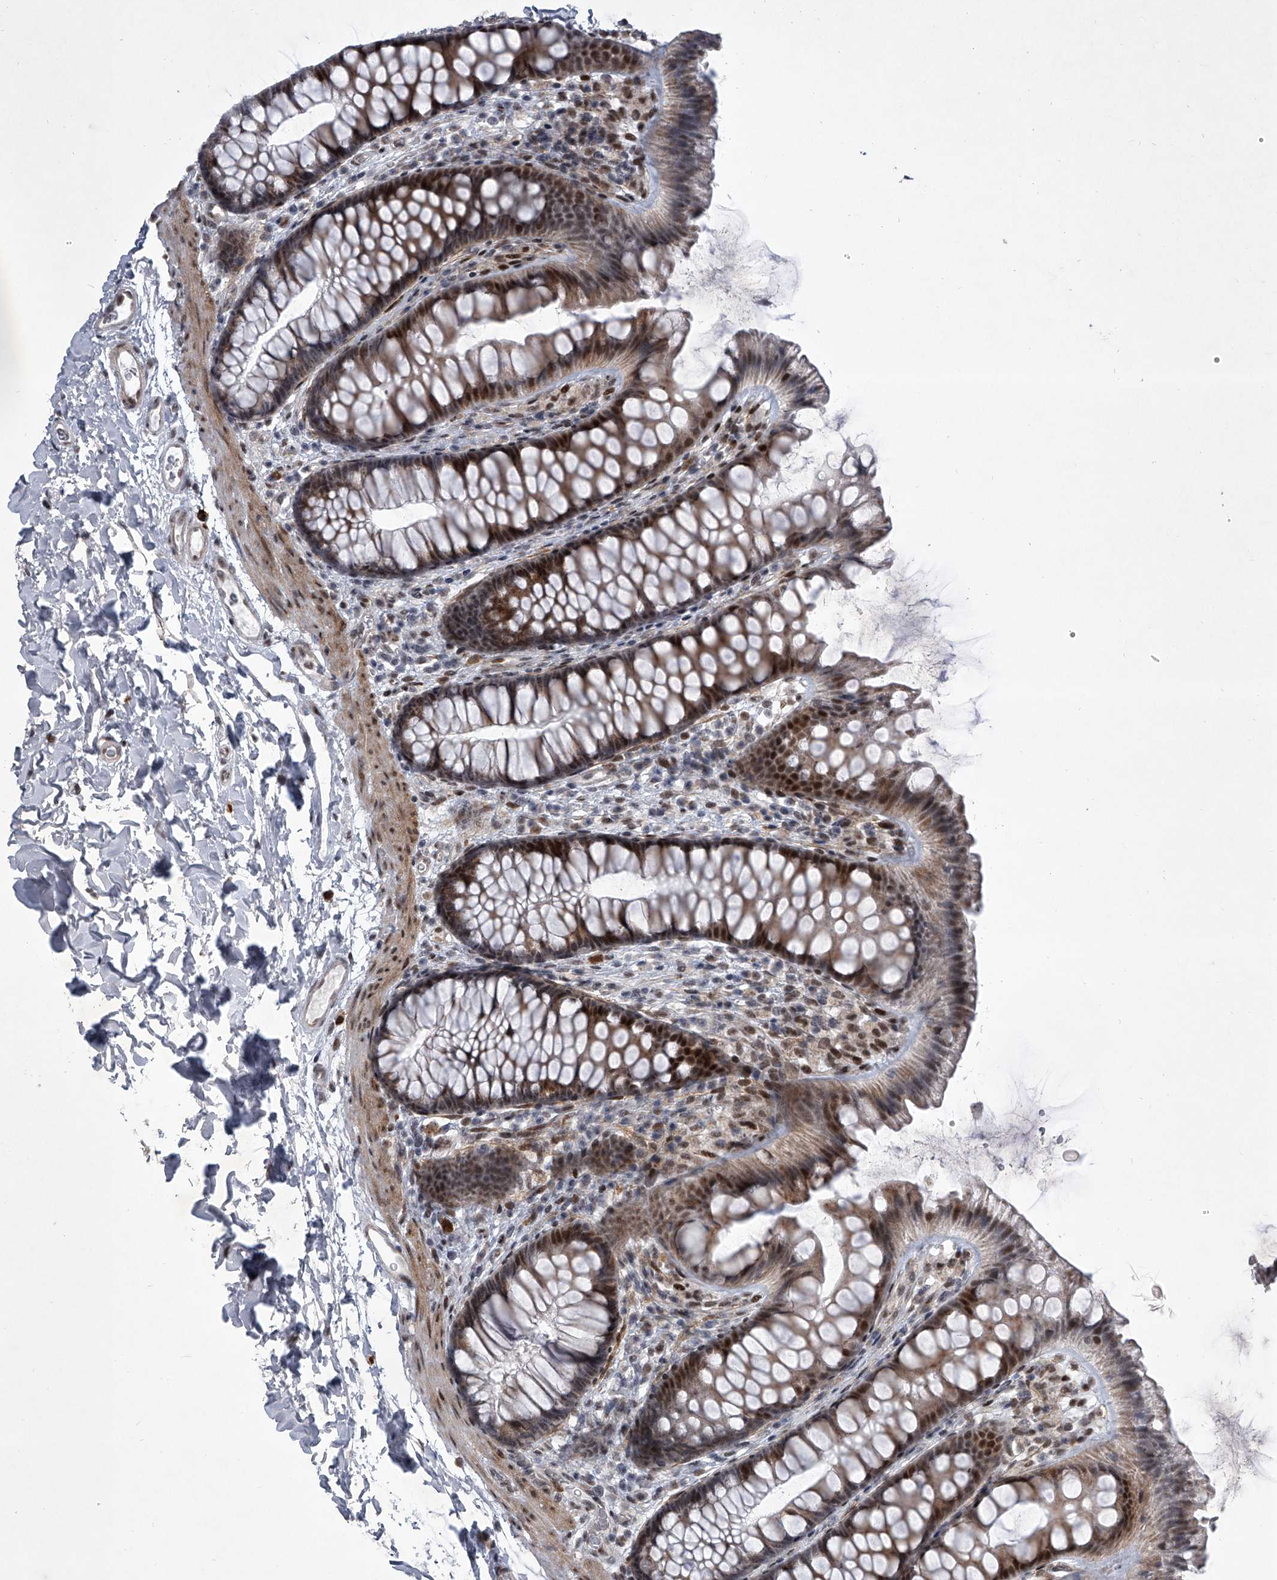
{"staining": {"intensity": "moderate", "quantity": "25%-75%", "location": "cytoplasmic/membranous,nuclear"}, "tissue": "colon", "cell_type": "Endothelial cells", "image_type": "normal", "snomed": [{"axis": "morphology", "description": "Normal tissue, NOS"}, {"axis": "topography", "description": "Colon"}], "caption": "Benign colon displays moderate cytoplasmic/membranous,nuclear staining in approximately 25%-75% of endothelial cells.", "gene": "MLLT1", "patient": {"sex": "female", "age": 62}}